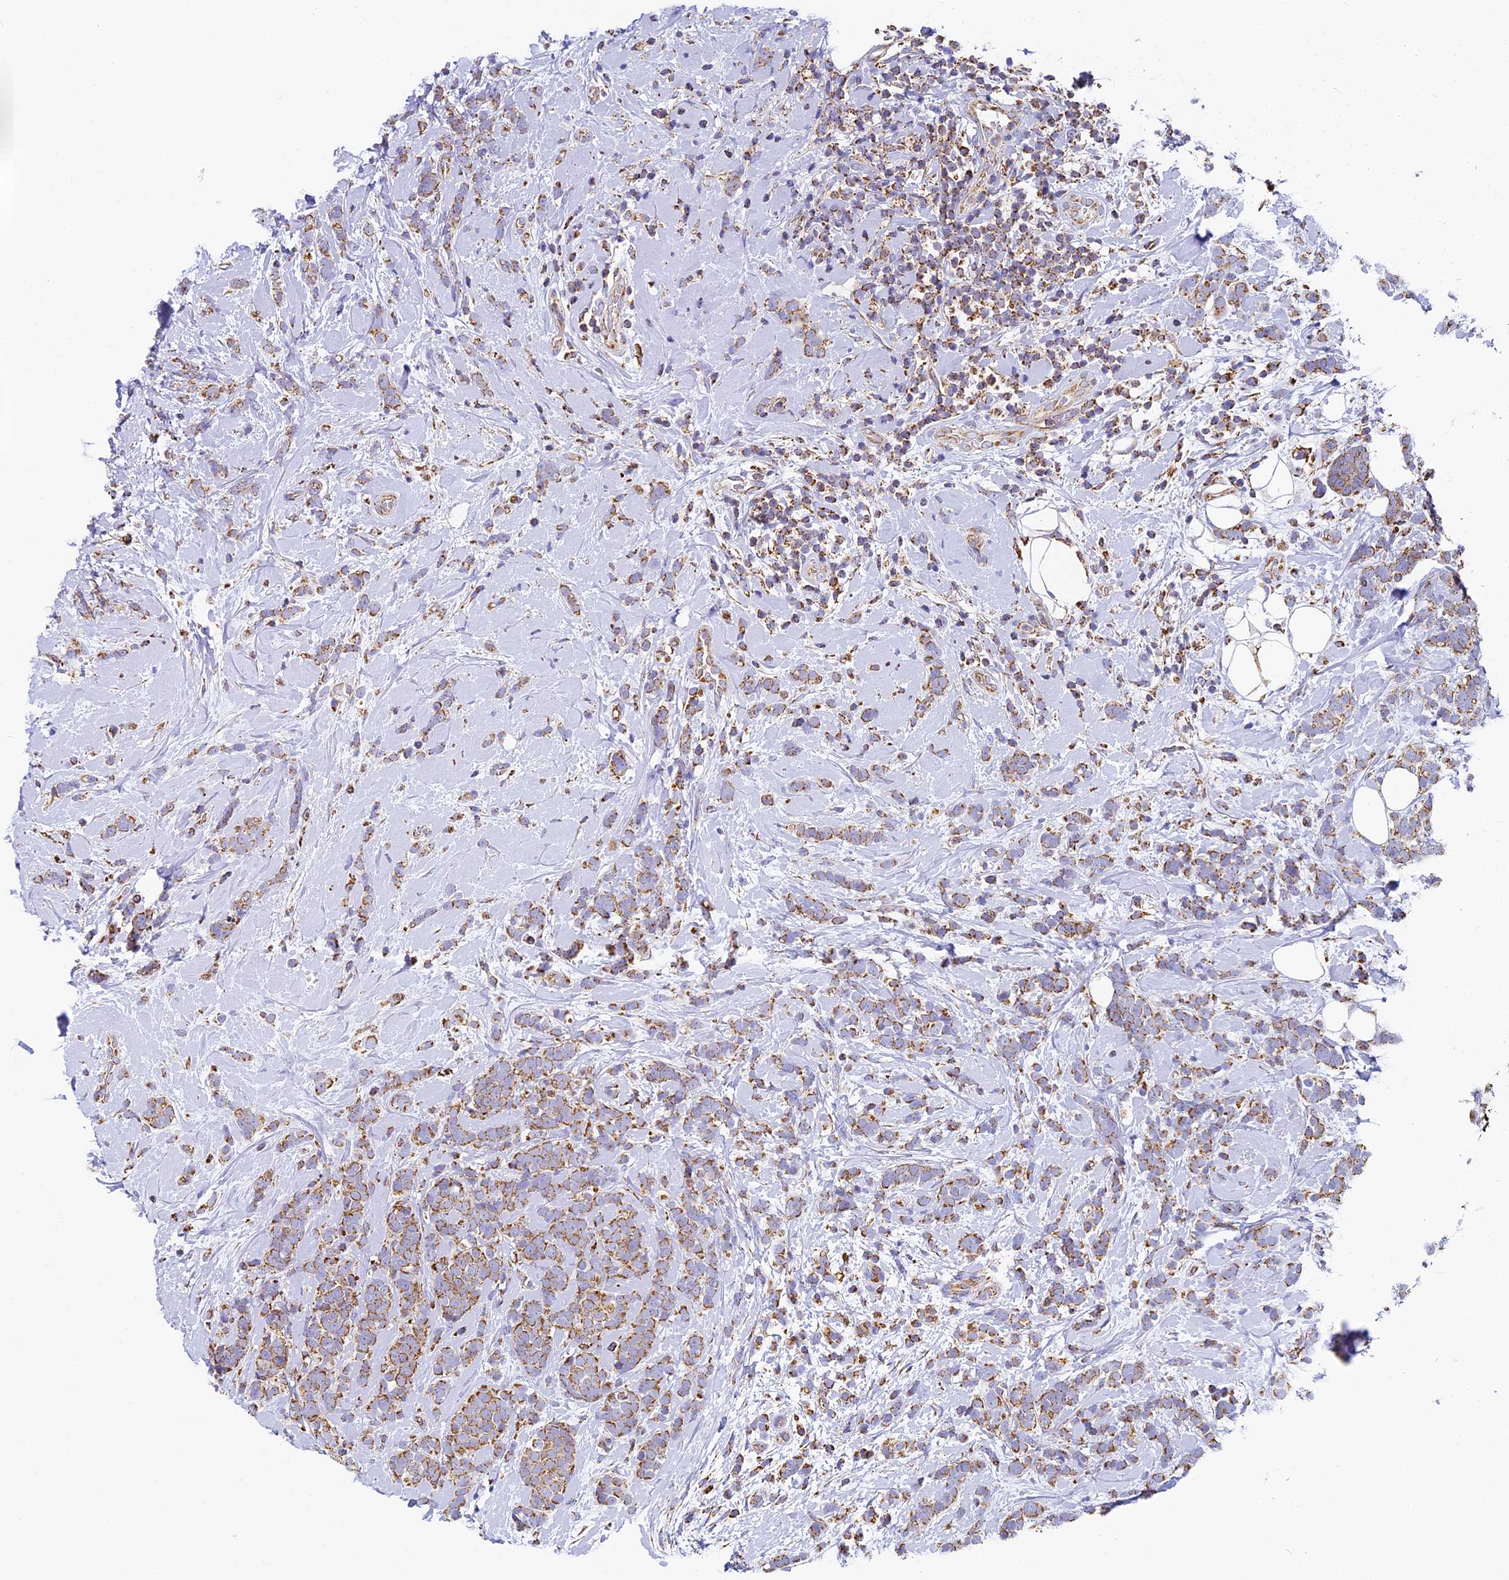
{"staining": {"intensity": "moderate", "quantity": ">75%", "location": "cytoplasmic/membranous"}, "tissue": "breast cancer", "cell_type": "Tumor cells", "image_type": "cancer", "snomed": [{"axis": "morphology", "description": "Lobular carcinoma"}, {"axis": "topography", "description": "Breast"}], "caption": "Immunohistochemical staining of lobular carcinoma (breast) exhibits medium levels of moderate cytoplasmic/membranous expression in about >75% of tumor cells.", "gene": "STK17A", "patient": {"sex": "female", "age": 58}}